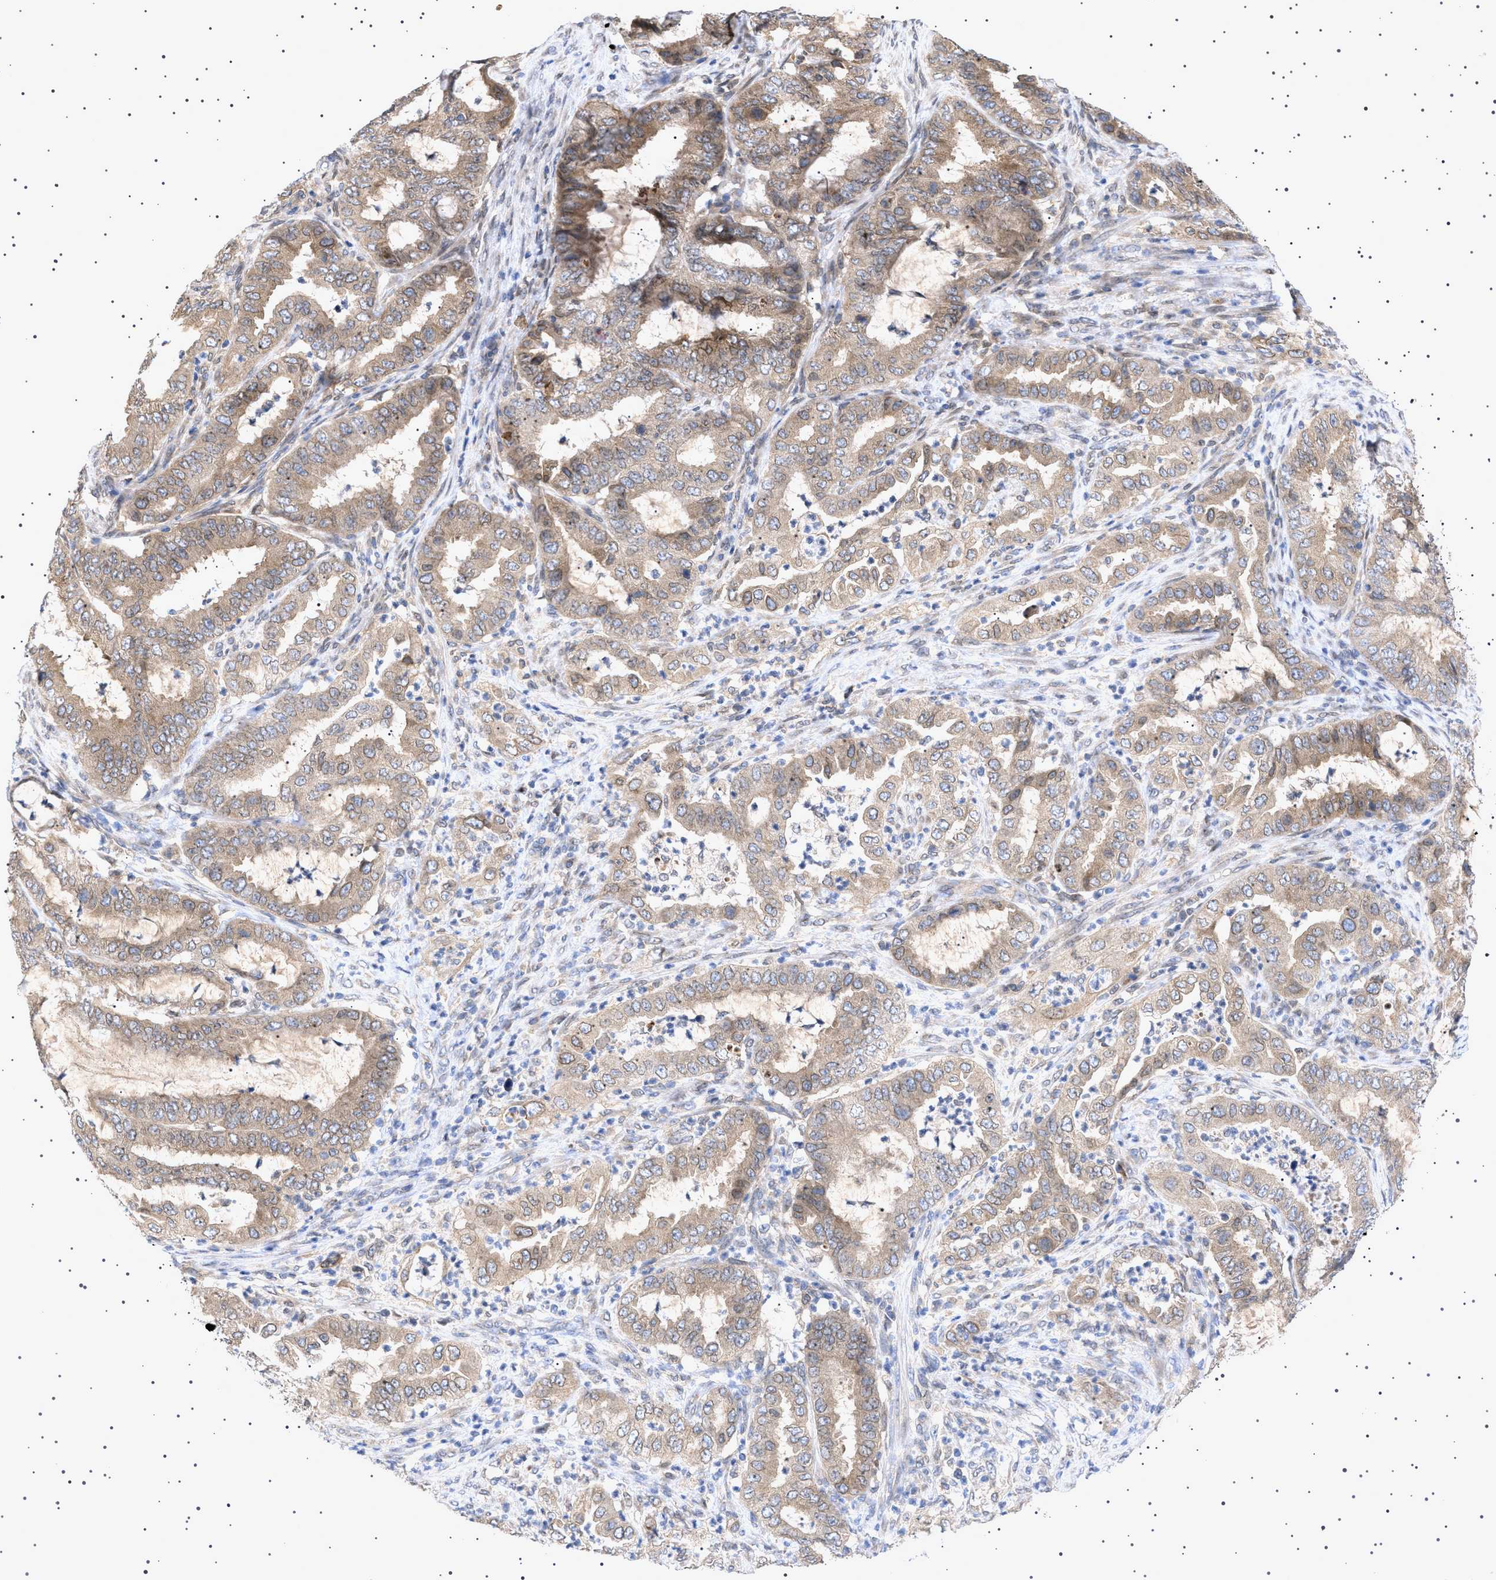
{"staining": {"intensity": "weak", "quantity": ">75%", "location": "cytoplasmic/membranous,nuclear"}, "tissue": "endometrial cancer", "cell_type": "Tumor cells", "image_type": "cancer", "snomed": [{"axis": "morphology", "description": "Adenocarcinoma, NOS"}, {"axis": "topography", "description": "Endometrium"}], "caption": "Protein expression analysis of human adenocarcinoma (endometrial) reveals weak cytoplasmic/membranous and nuclear staining in about >75% of tumor cells. (DAB IHC with brightfield microscopy, high magnification).", "gene": "NUP93", "patient": {"sex": "female", "age": 70}}